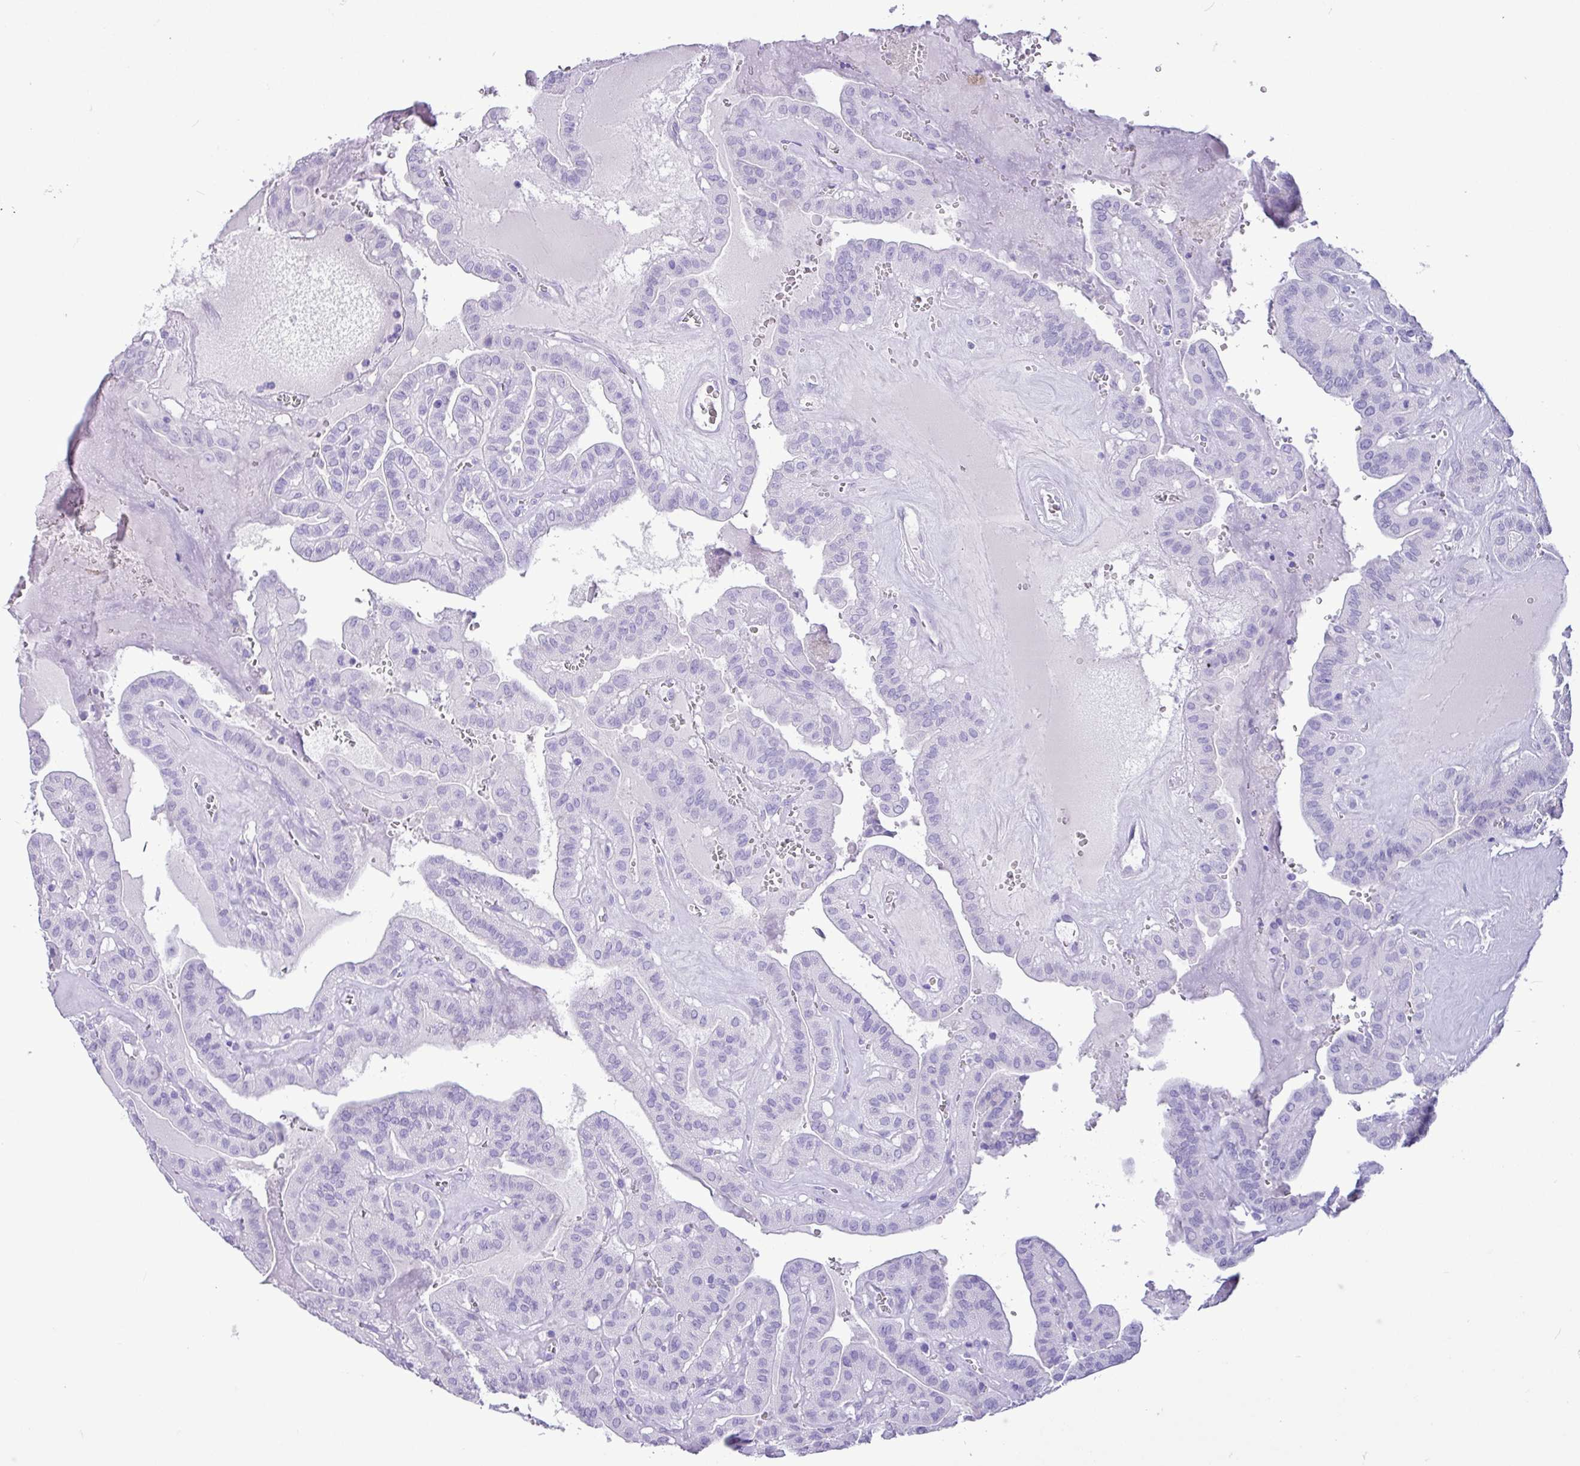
{"staining": {"intensity": "negative", "quantity": "none", "location": "none"}, "tissue": "thyroid cancer", "cell_type": "Tumor cells", "image_type": "cancer", "snomed": [{"axis": "morphology", "description": "Papillary adenocarcinoma, NOS"}, {"axis": "topography", "description": "Thyroid gland"}], "caption": "Tumor cells are negative for brown protein staining in thyroid cancer (papillary adenocarcinoma).", "gene": "CKMT2", "patient": {"sex": "male", "age": 52}}